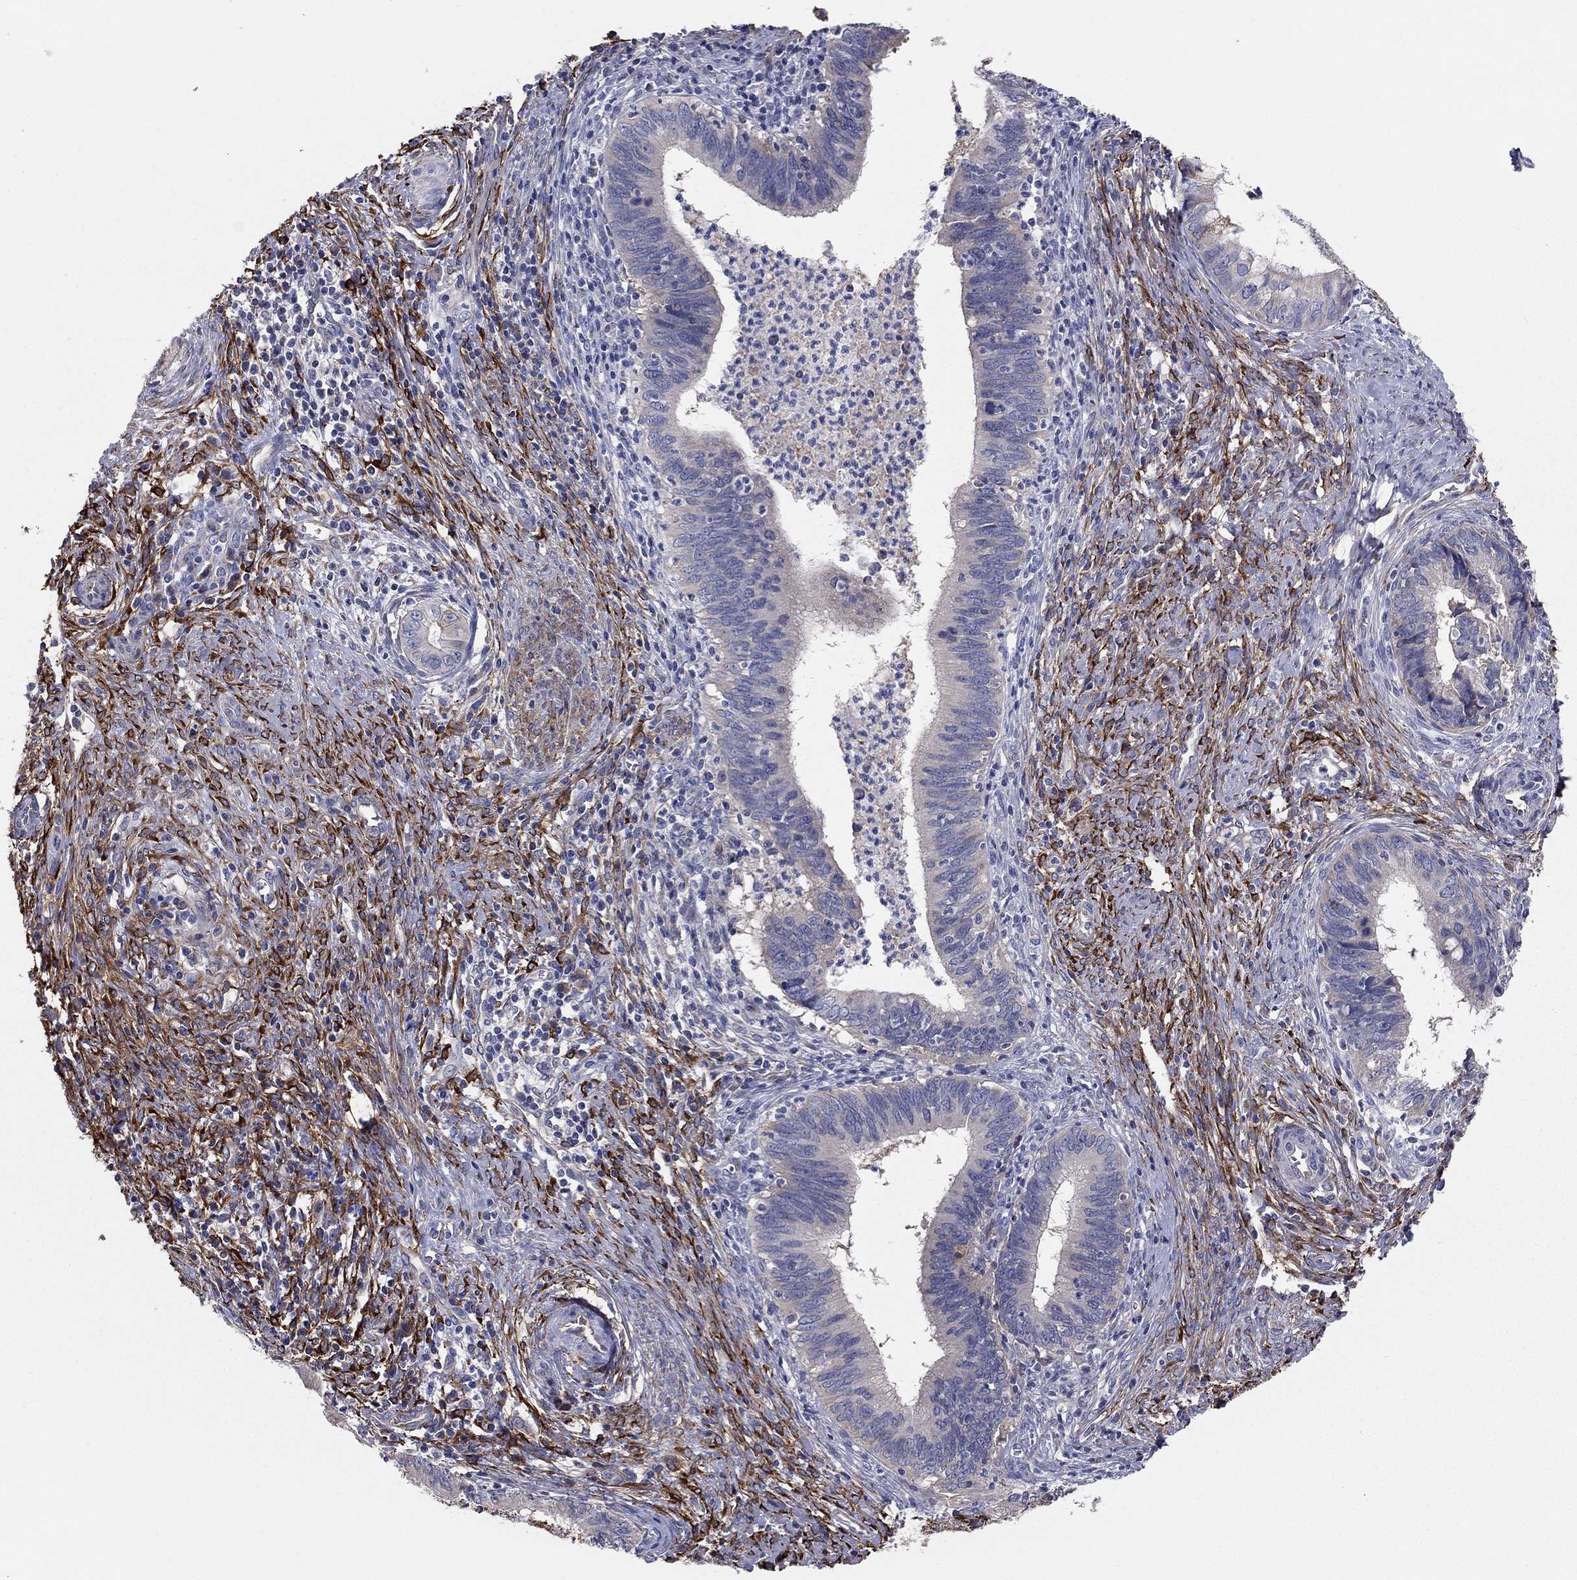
{"staining": {"intensity": "negative", "quantity": "none", "location": "none"}, "tissue": "cervical cancer", "cell_type": "Tumor cells", "image_type": "cancer", "snomed": [{"axis": "morphology", "description": "Adenocarcinoma, NOS"}, {"axis": "topography", "description": "Cervix"}], "caption": "This is an IHC image of human cervical cancer. There is no expression in tumor cells.", "gene": "EMP2", "patient": {"sex": "female", "age": 42}}